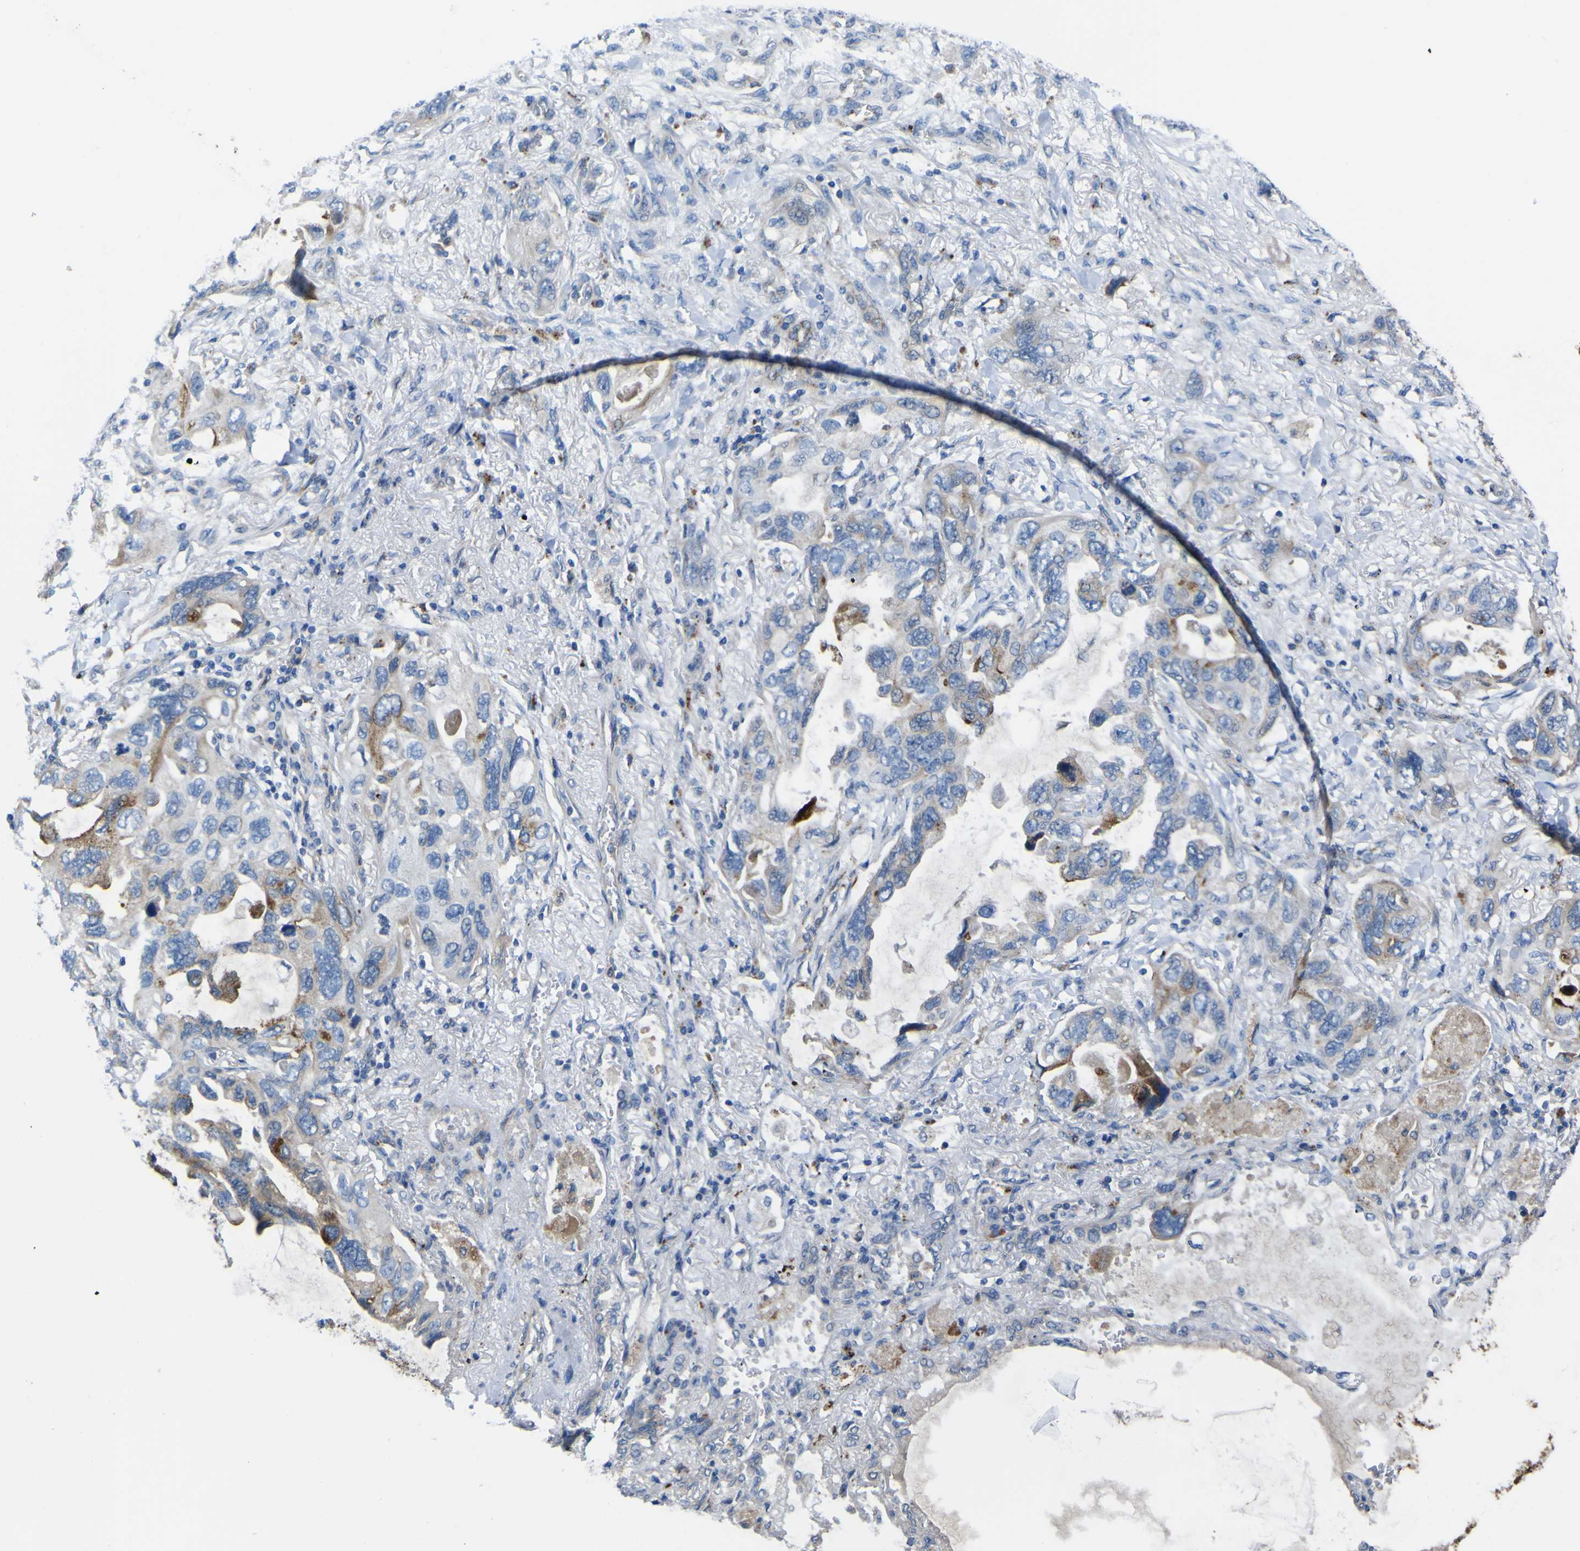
{"staining": {"intensity": "weak", "quantity": "<25%", "location": "cytoplasmic/membranous"}, "tissue": "lung cancer", "cell_type": "Tumor cells", "image_type": "cancer", "snomed": [{"axis": "morphology", "description": "Squamous cell carcinoma, NOS"}, {"axis": "topography", "description": "Lung"}], "caption": "DAB (3,3'-diaminobenzidine) immunohistochemical staining of lung cancer exhibits no significant staining in tumor cells.", "gene": "CST3", "patient": {"sex": "female", "age": 73}}